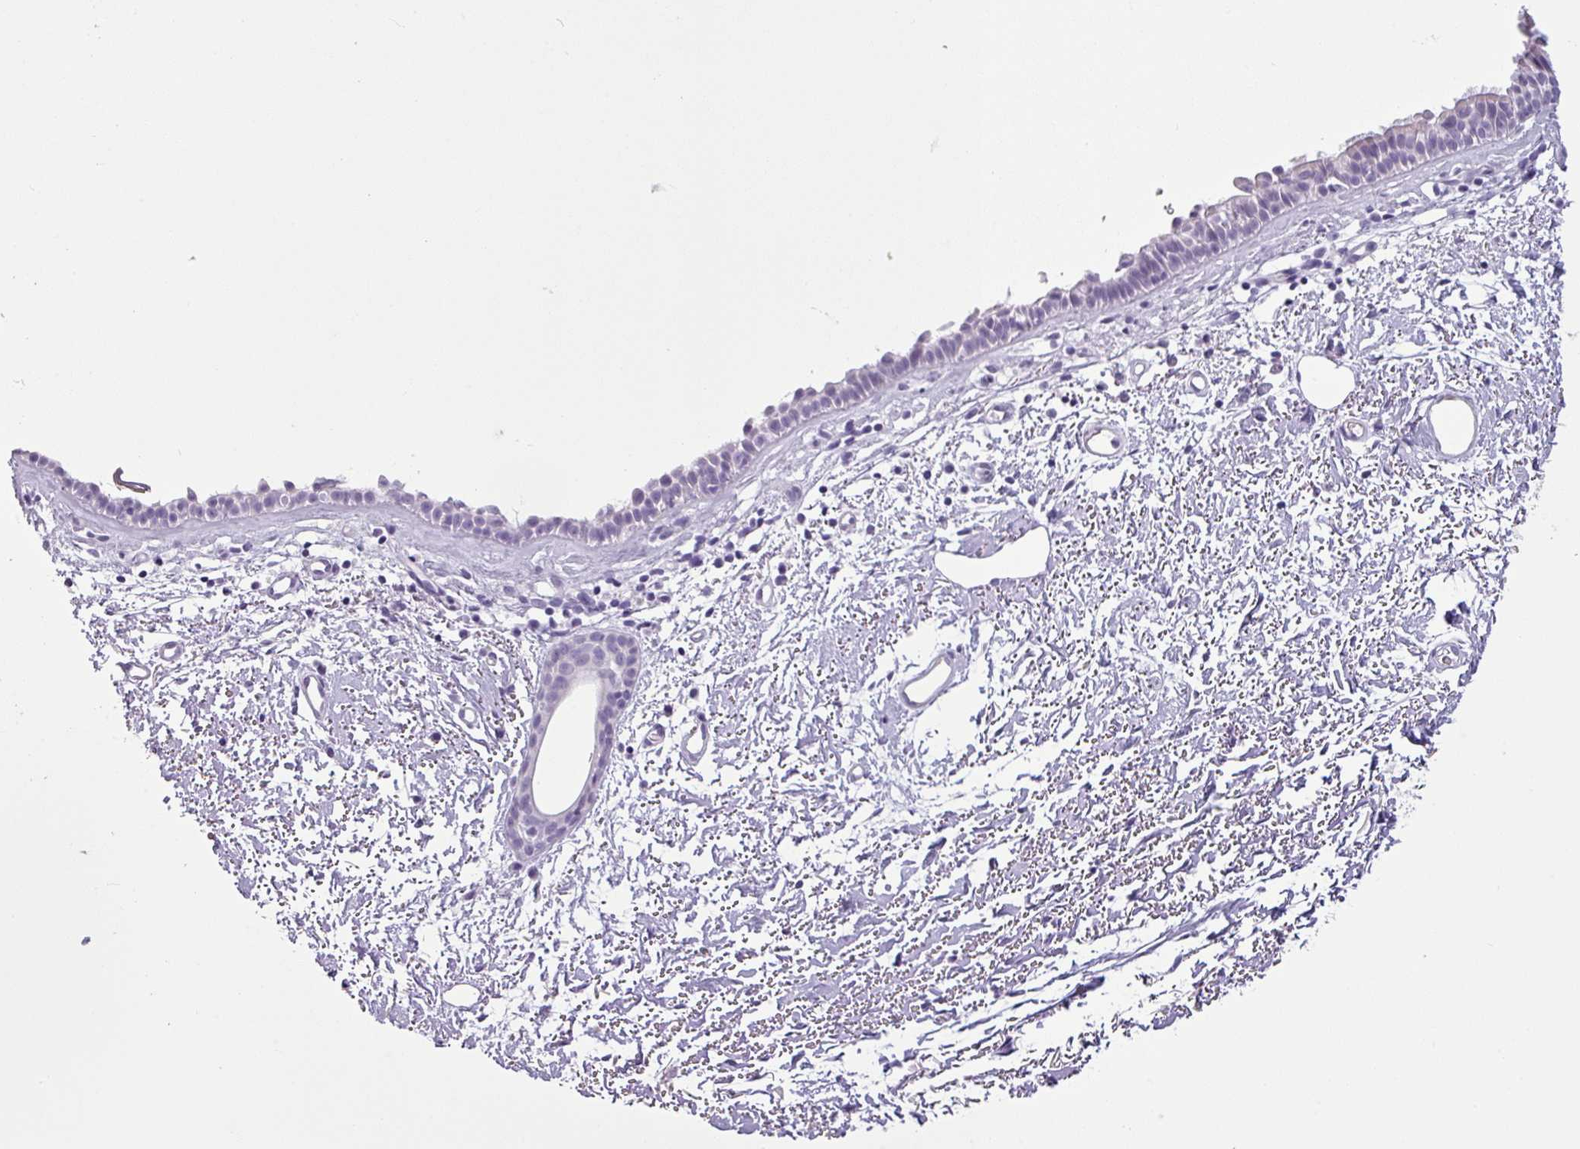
{"staining": {"intensity": "negative", "quantity": "none", "location": "none"}, "tissue": "nasopharynx", "cell_type": "Respiratory epithelial cells", "image_type": "normal", "snomed": [{"axis": "morphology", "description": "Normal tissue, NOS"}, {"axis": "topography", "description": "Cartilage tissue"}, {"axis": "topography", "description": "Nasopharynx"}], "caption": "Respiratory epithelial cells show no significant positivity in normal nasopharynx.", "gene": "CDH16", "patient": {"sex": "male", "age": 56}}